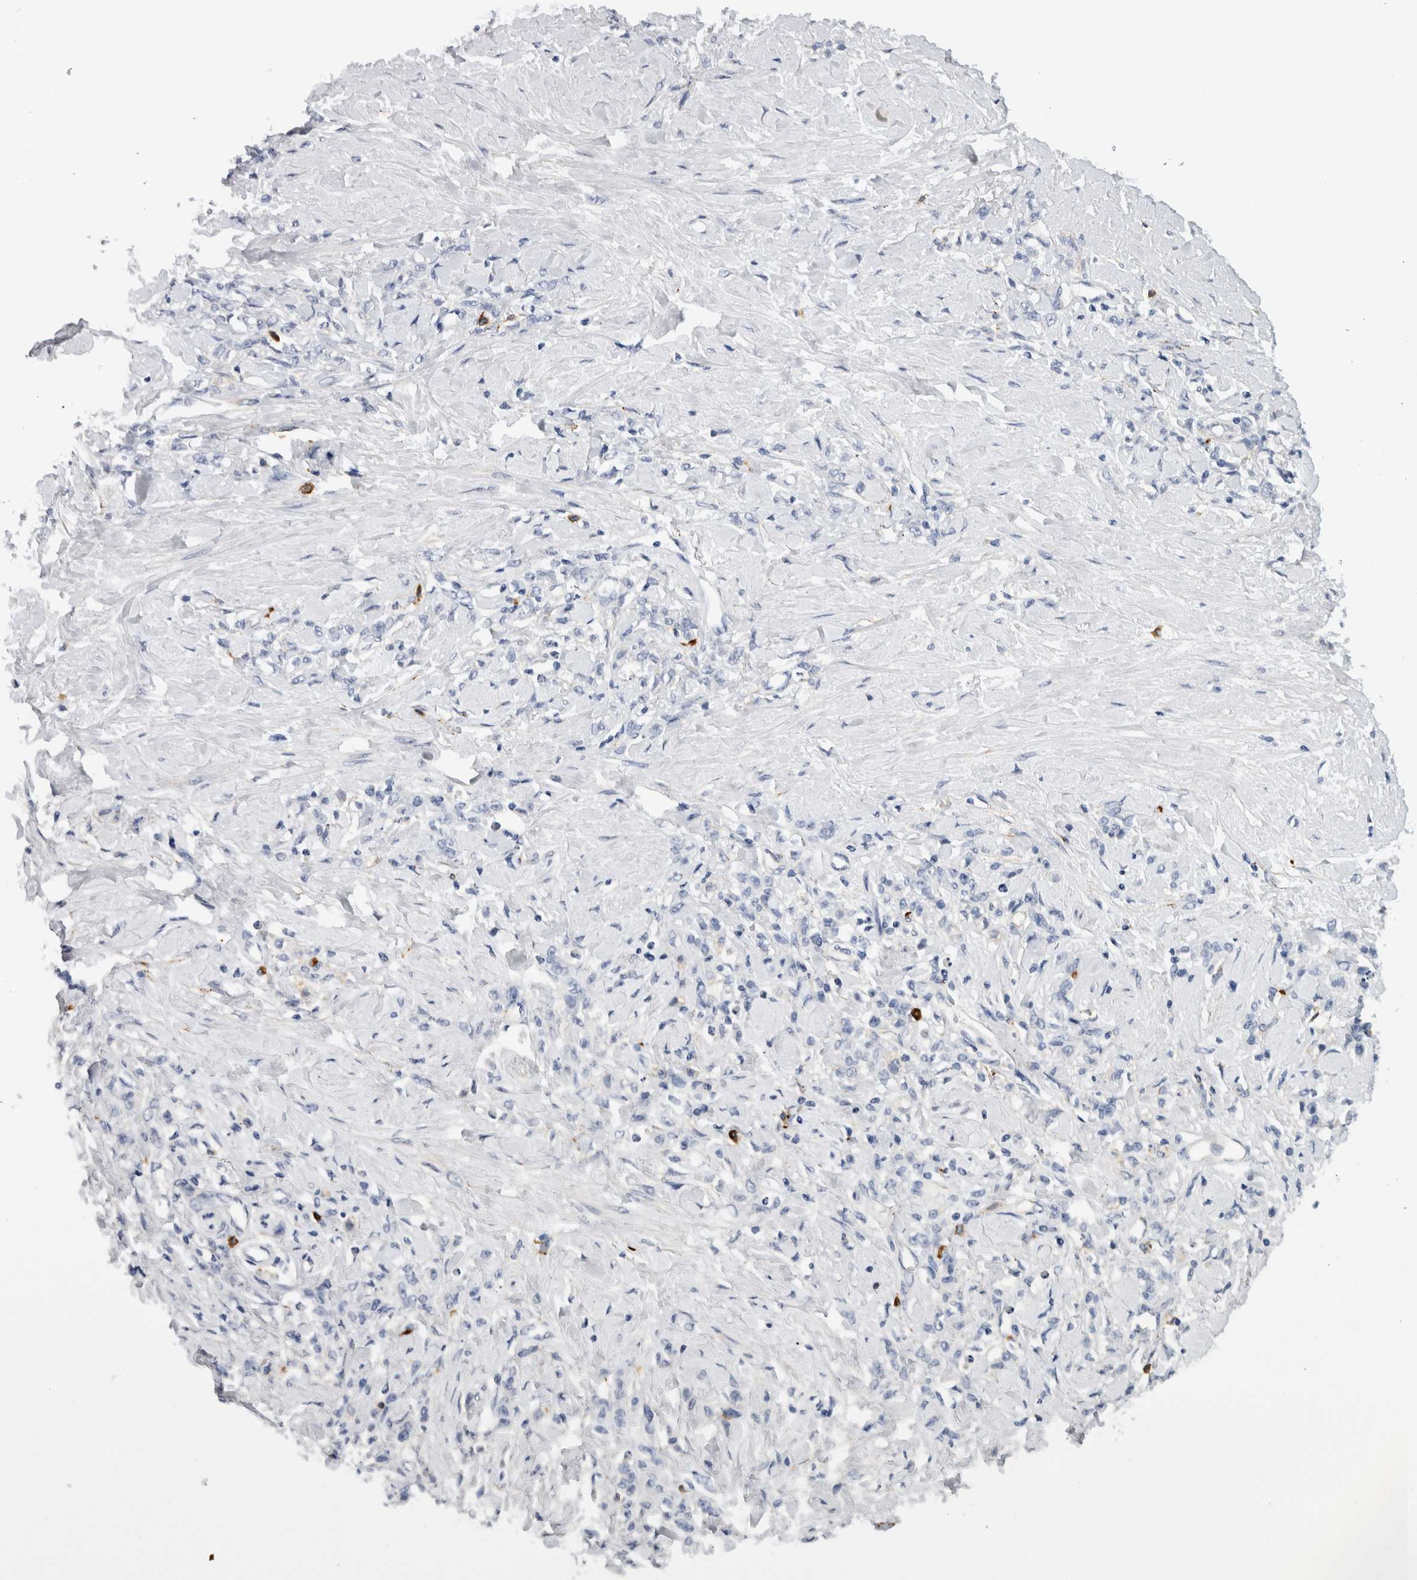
{"staining": {"intensity": "negative", "quantity": "none", "location": "none"}, "tissue": "stomach cancer", "cell_type": "Tumor cells", "image_type": "cancer", "snomed": [{"axis": "morphology", "description": "Adenocarcinoma, NOS"}, {"axis": "topography", "description": "Stomach"}], "caption": "An immunohistochemistry (IHC) image of adenocarcinoma (stomach) is shown. There is no staining in tumor cells of adenocarcinoma (stomach).", "gene": "CD63", "patient": {"sex": "male", "age": 82}}